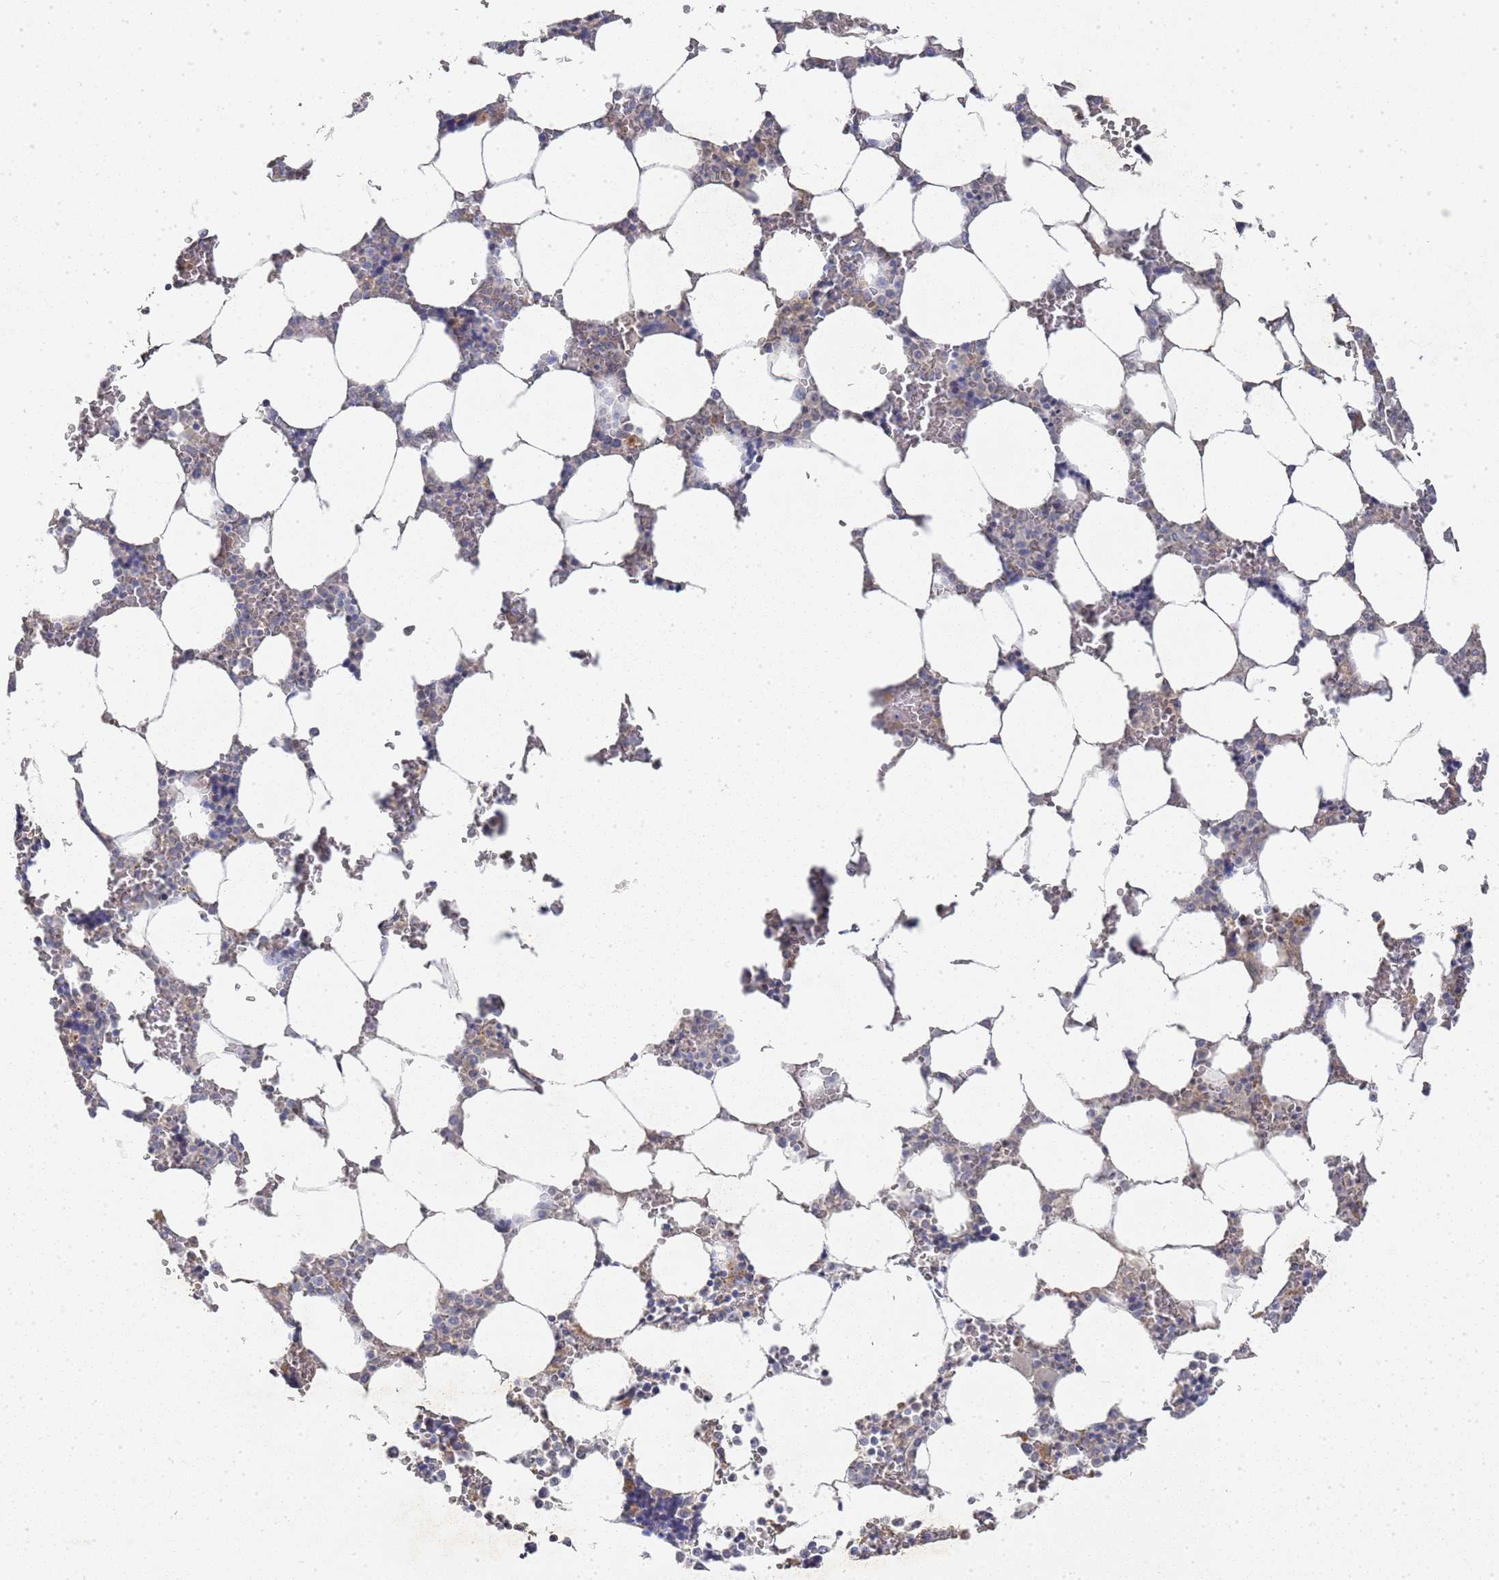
{"staining": {"intensity": "moderate", "quantity": "<25%", "location": "cytoplasmic/membranous"}, "tissue": "bone marrow", "cell_type": "Hematopoietic cells", "image_type": "normal", "snomed": [{"axis": "morphology", "description": "Normal tissue, NOS"}, {"axis": "topography", "description": "Bone marrow"}], "caption": "Moderate cytoplasmic/membranous expression for a protein is appreciated in approximately <25% of hematopoietic cells of unremarkable bone marrow using immunohistochemistry.", "gene": "NPEPPS", "patient": {"sex": "male", "age": 64}}